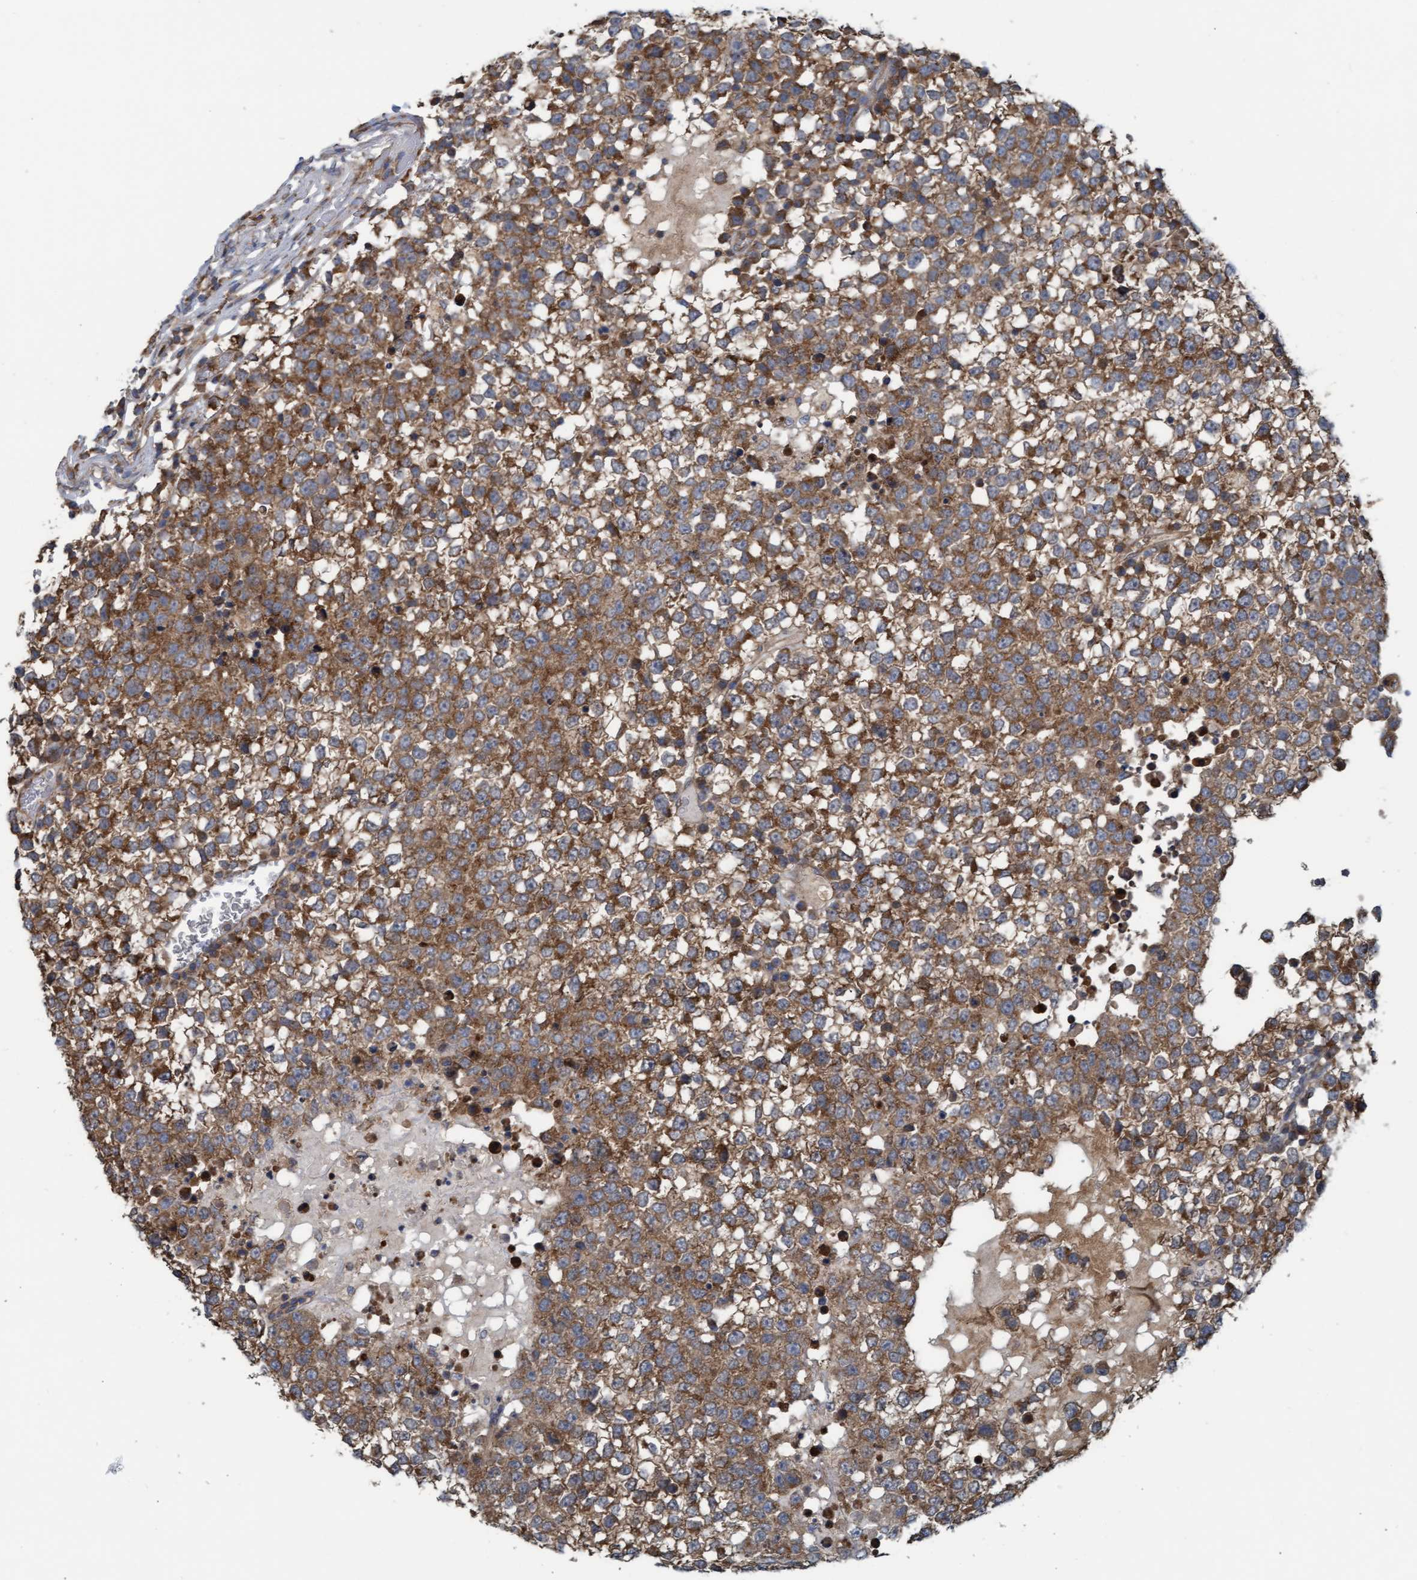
{"staining": {"intensity": "moderate", "quantity": ">75%", "location": "cytoplasmic/membranous"}, "tissue": "testis cancer", "cell_type": "Tumor cells", "image_type": "cancer", "snomed": [{"axis": "morphology", "description": "Seminoma, NOS"}, {"axis": "topography", "description": "Testis"}], "caption": "An immunohistochemistry (IHC) micrograph of neoplastic tissue is shown. Protein staining in brown labels moderate cytoplasmic/membranous positivity in testis cancer within tumor cells.", "gene": "LRSAM1", "patient": {"sex": "male", "age": 65}}